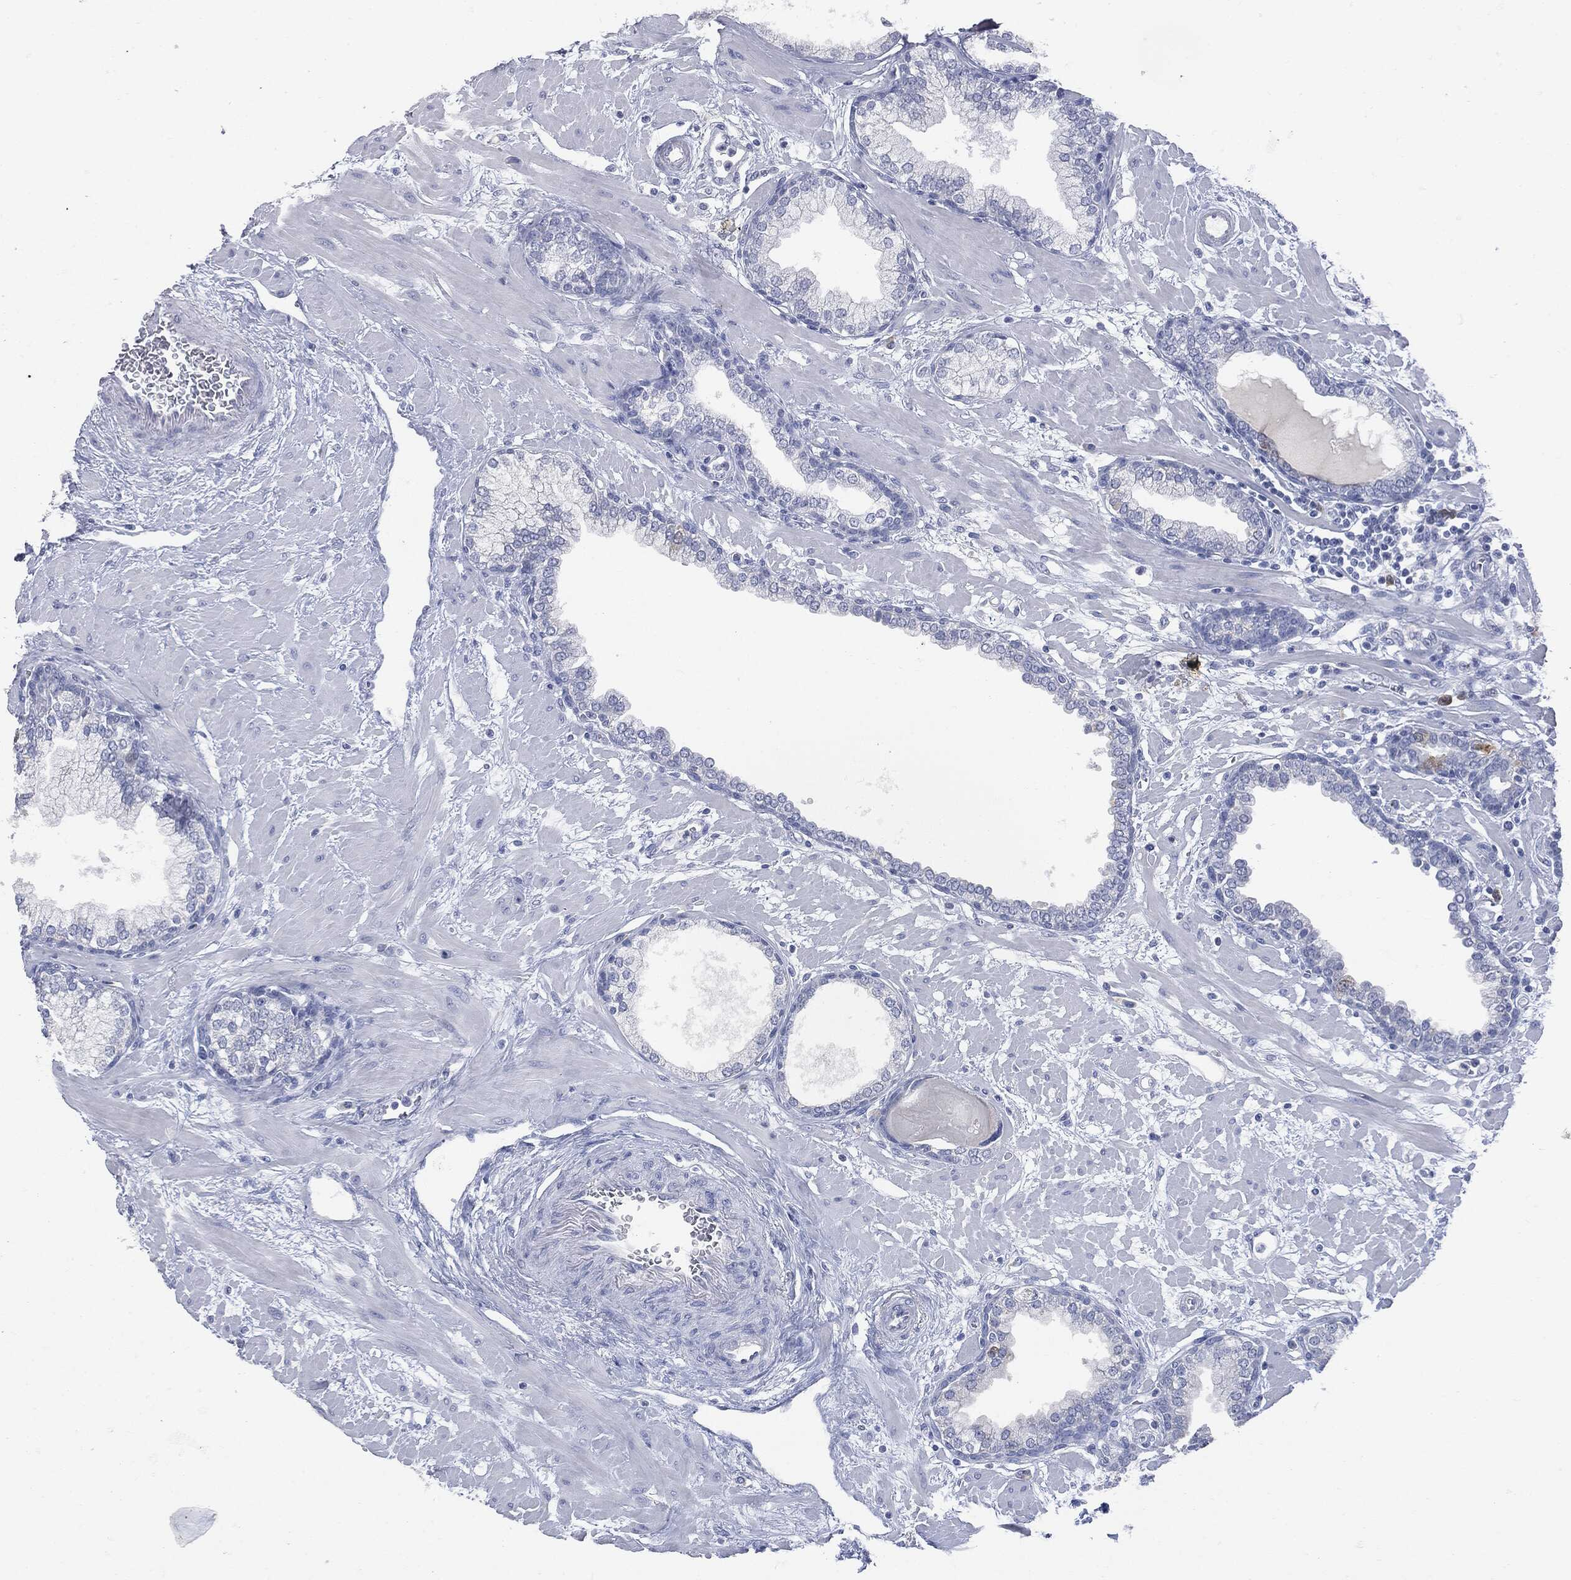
{"staining": {"intensity": "negative", "quantity": "none", "location": "none"}, "tissue": "prostate", "cell_type": "Glandular cells", "image_type": "normal", "snomed": [{"axis": "morphology", "description": "Normal tissue, NOS"}, {"axis": "topography", "description": "Prostate"}], "caption": "The image exhibits no staining of glandular cells in benign prostate.", "gene": "UBE2C", "patient": {"sex": "male", "age": 63}}